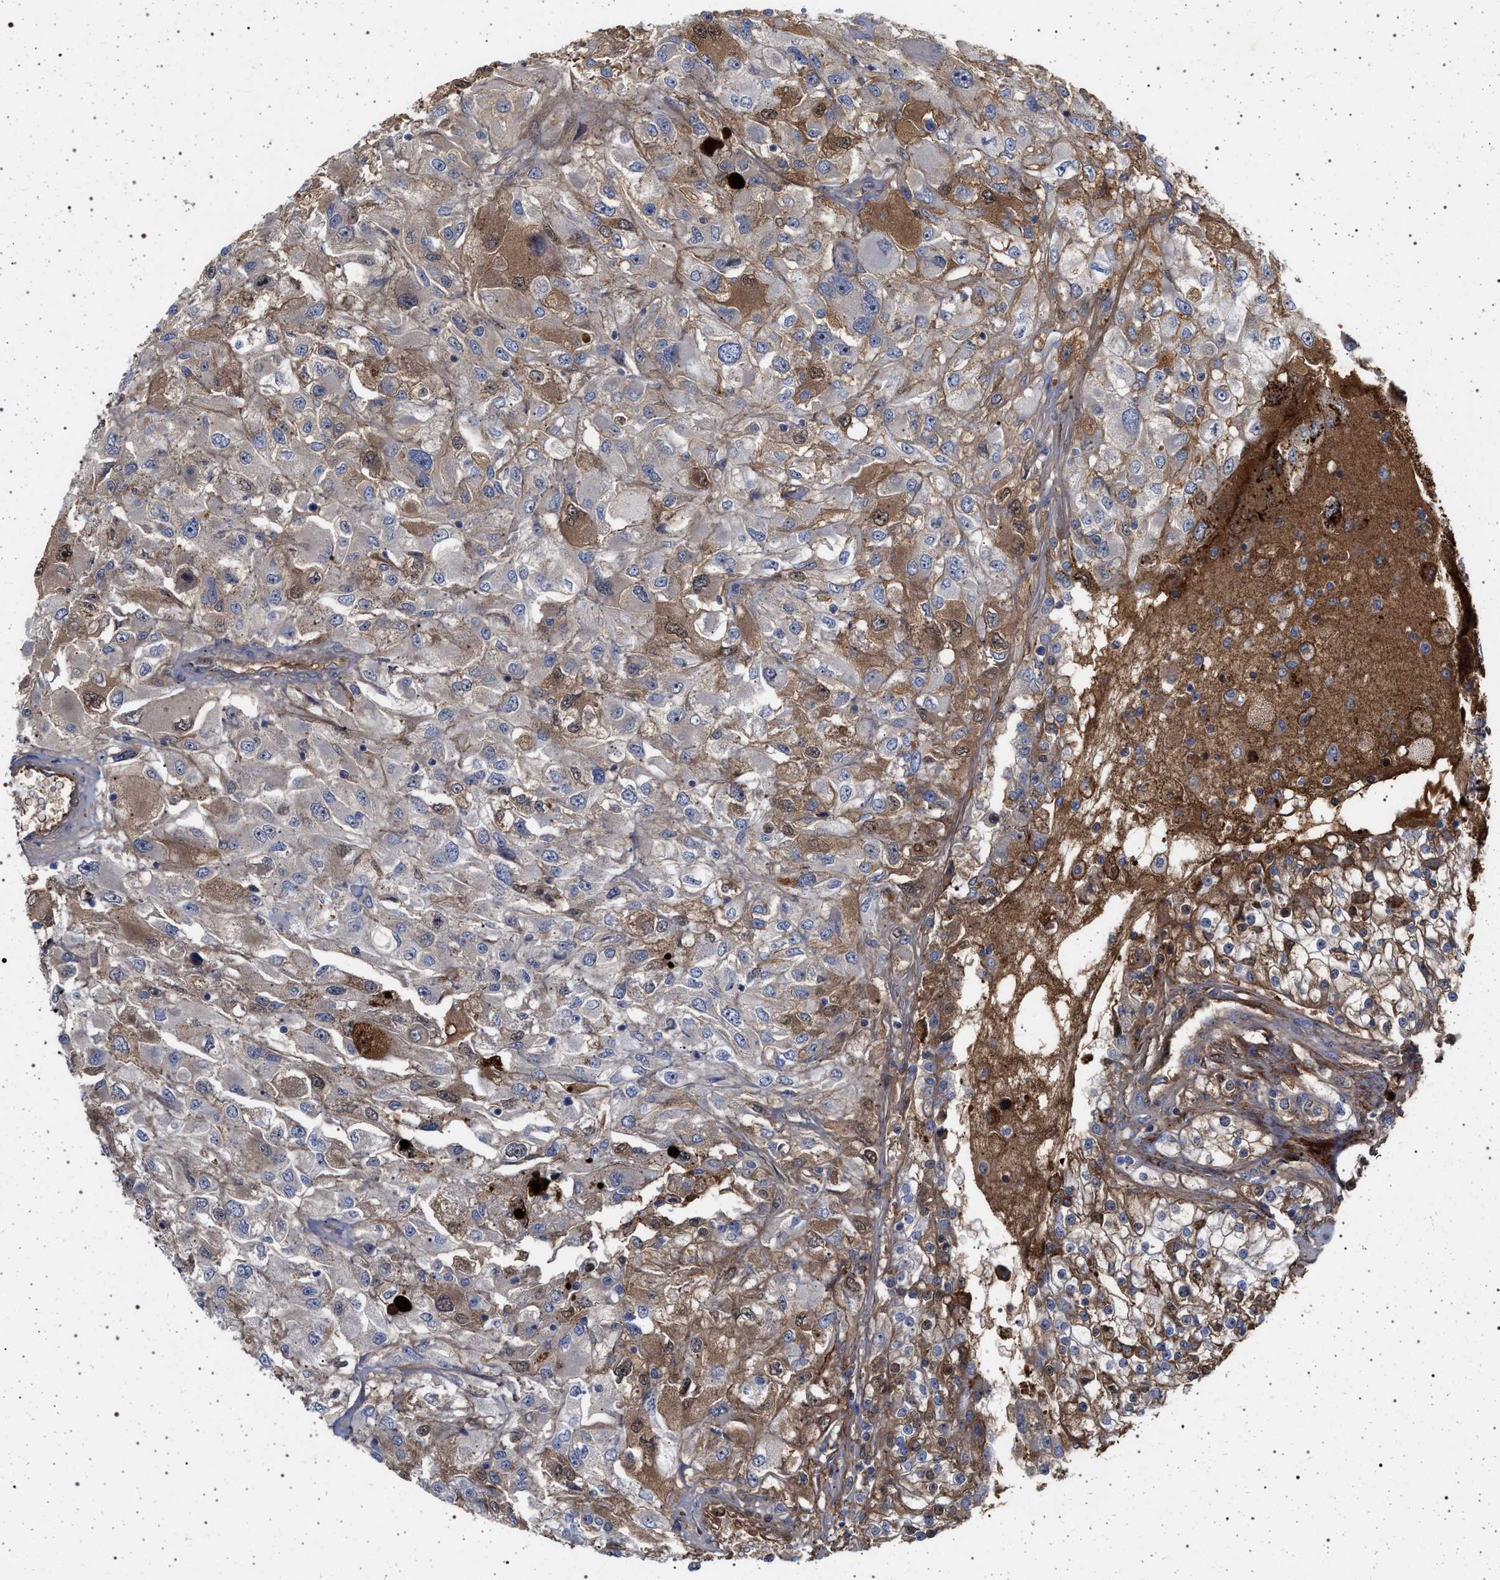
{"staining": {"intensity": "weak", "quantity": "25%-75%", "location": "cytoplasmic/membranous"}, "tissue": "renal cancer", "cell_type": "Tumor cells", "image_type": "cancer", "snomed": [{"axis": "morphology", "description": "Adenocarcinoma, NOS"}, {"axis": "topography", "description": "Kidney"}], "caption": "The histopathology image exhibits immunohistochemical staining of adenocarcinoma (renal). There is weak cytoplasmic/membranous expression is present in approximately 25%-75% of tumor cells. The protein of interest is stained brown, and the nuclei are stained in blue (DAB (3,3'-diaminobenzidine) IHC with brightfield microscopy, high magnification).", "gene": "RBM48", "patient": {"sex": "female", "age": 52}}